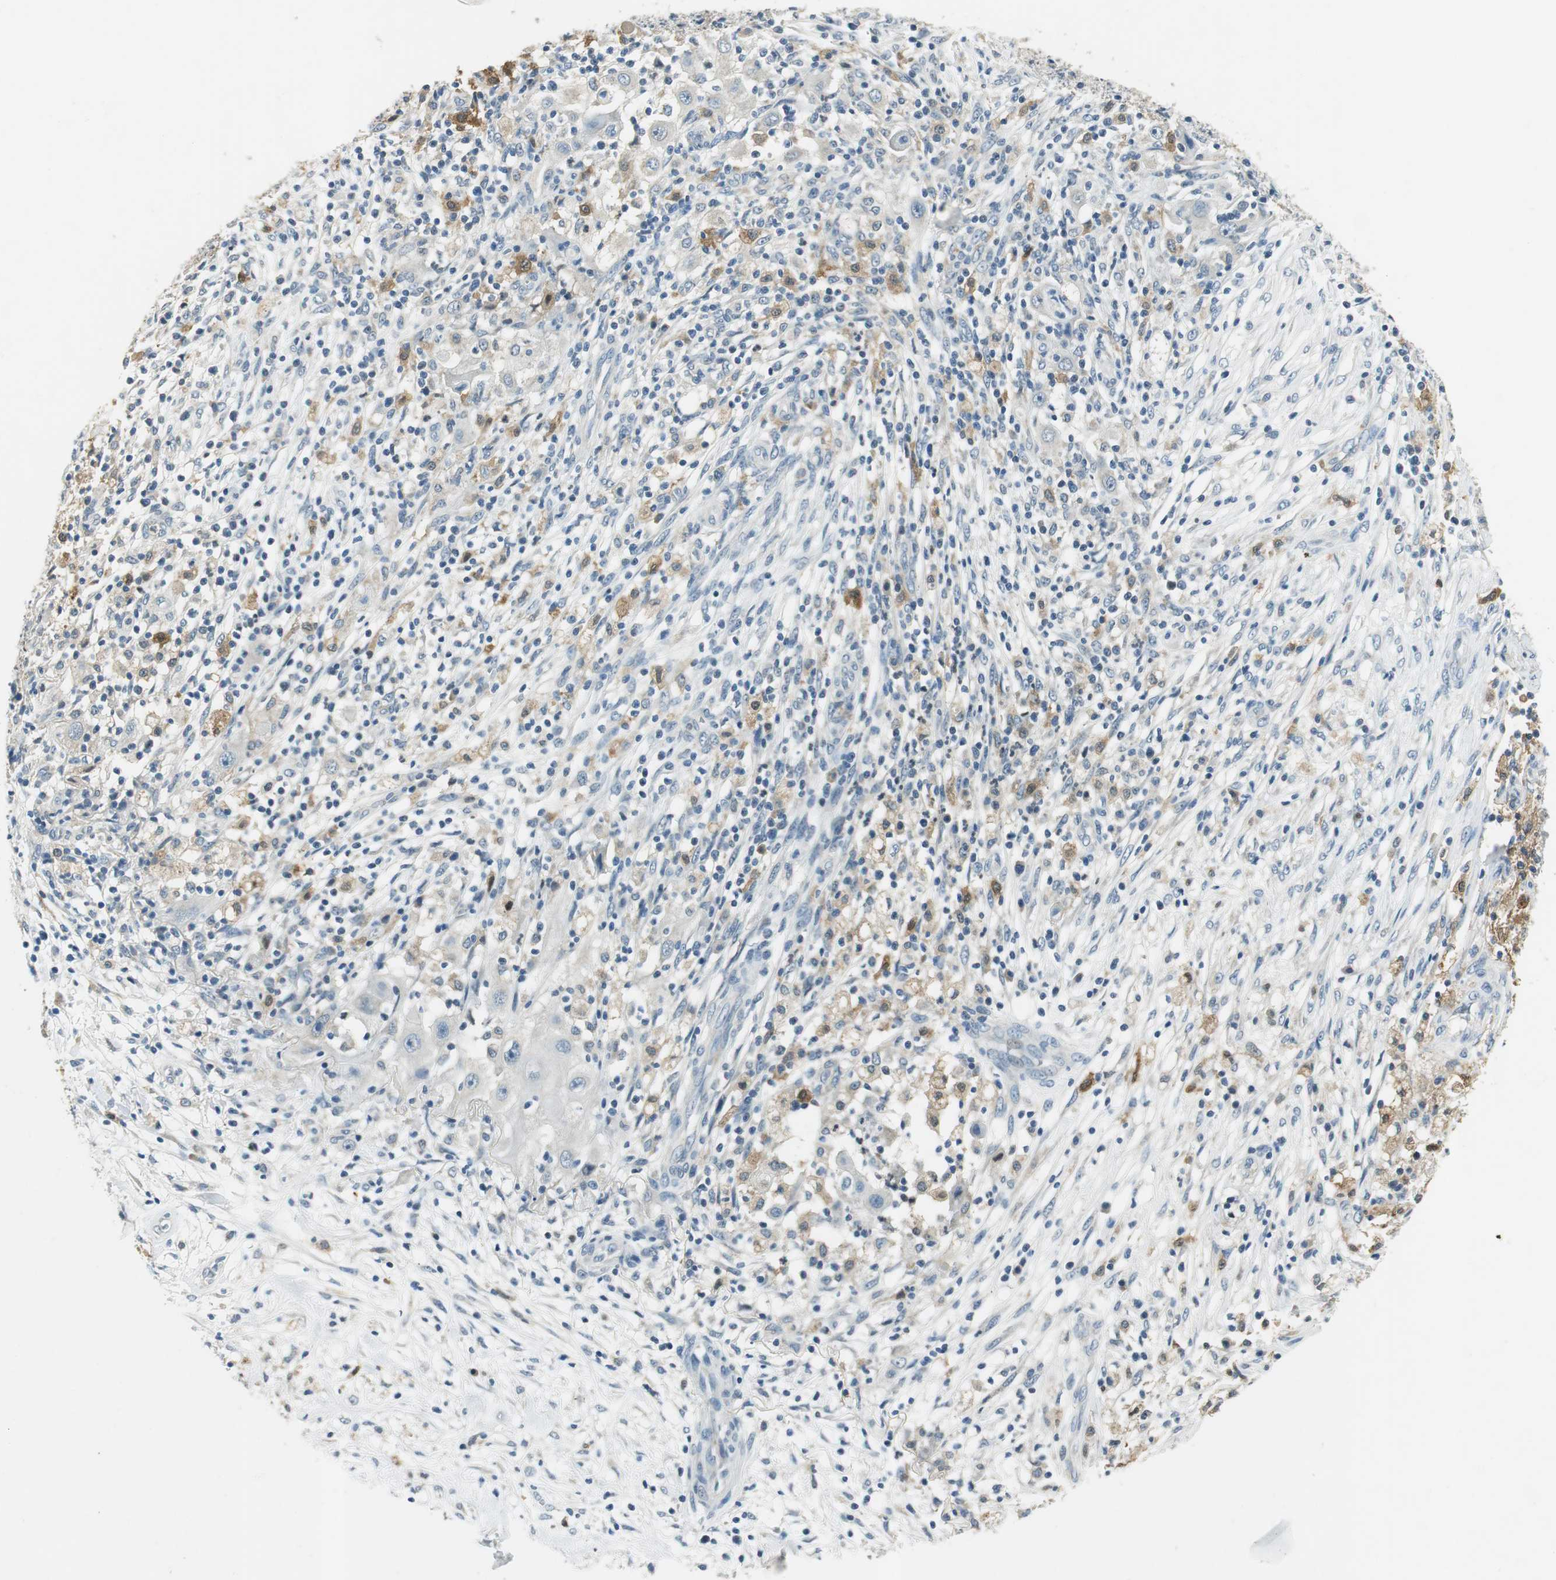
{"staining": {"intensity": "negative", "quantity": "none", "location": "none"}, "tissue": "ovarian cancer", "cell_type": "Tumor cells", "image_type": "cancer", "snomed": [{"axis": "morphology", "description": "Carcinoma, endometroid"}, {"axis": "topography", "description": "Ovary"}], "caption": "Immunohistochemistry of human endometroid carcinoma (ovarian) exhibits no expression in tumor cells.", "gene": "ME1", "patient": {"sex": "female", "age": 42}}